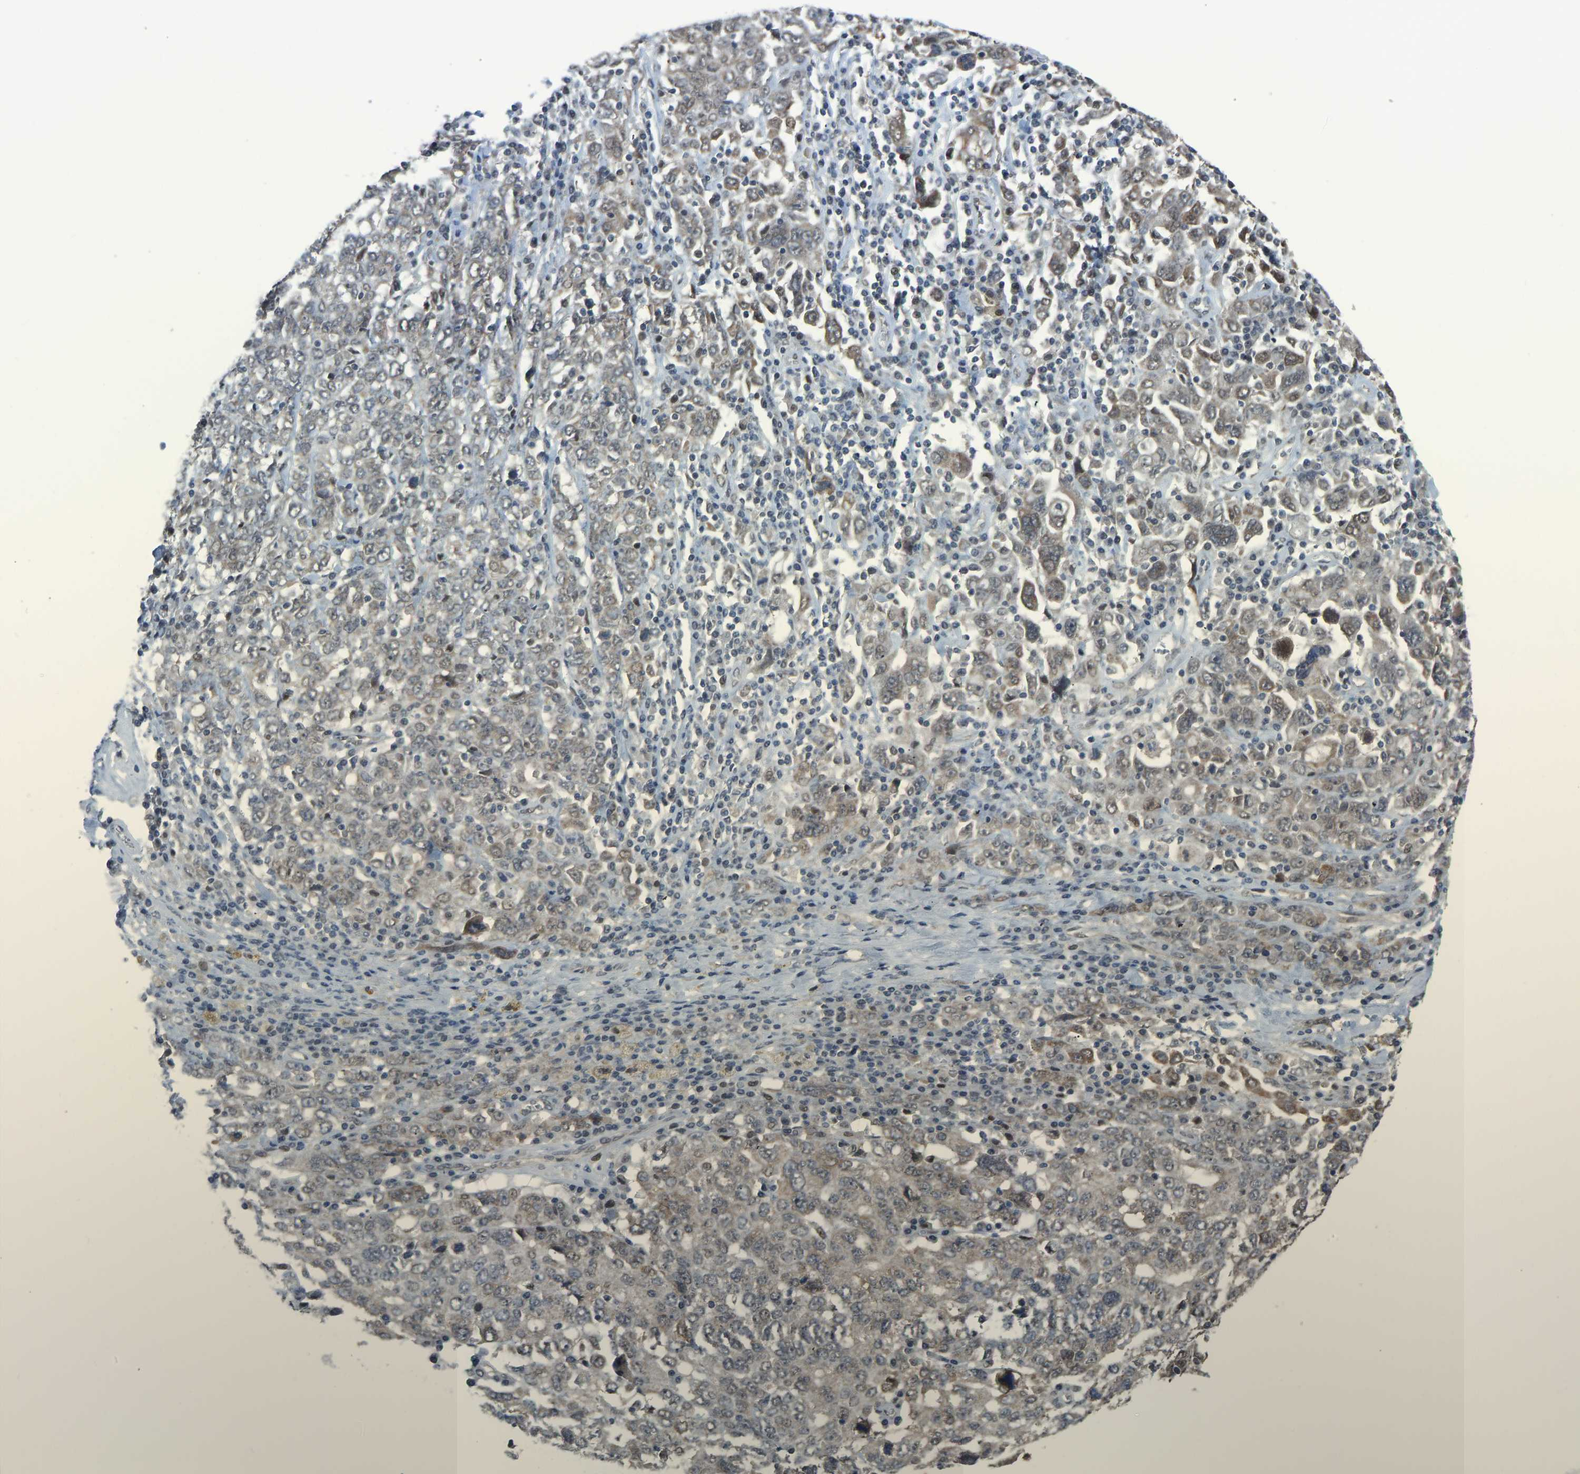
{"staining": {"intensity": "weak", "quantity": "25%-75%", "location": "cytoplasmic/membranous,nuclear"}, "tissue": "ovarian cancer", "cell_type": "Tumor cells", "image_type": "cancer", "snomed": [{"axis": "morphology", "description": "Carcinoma, endometroid"}, {"axis": "topography", "description": "Ovary"}], "caption": "This image shows ovarian endometroid carcinoma stained with immunohistochemistry to label a protein in brown. The cytoplasmic/membranous and nuclear of tumor cells show weak positivity for the protein. Nuclei are counter-stained blue.", "gene": "KPNA6", "patient": {"sex": "female", "age": 62}}